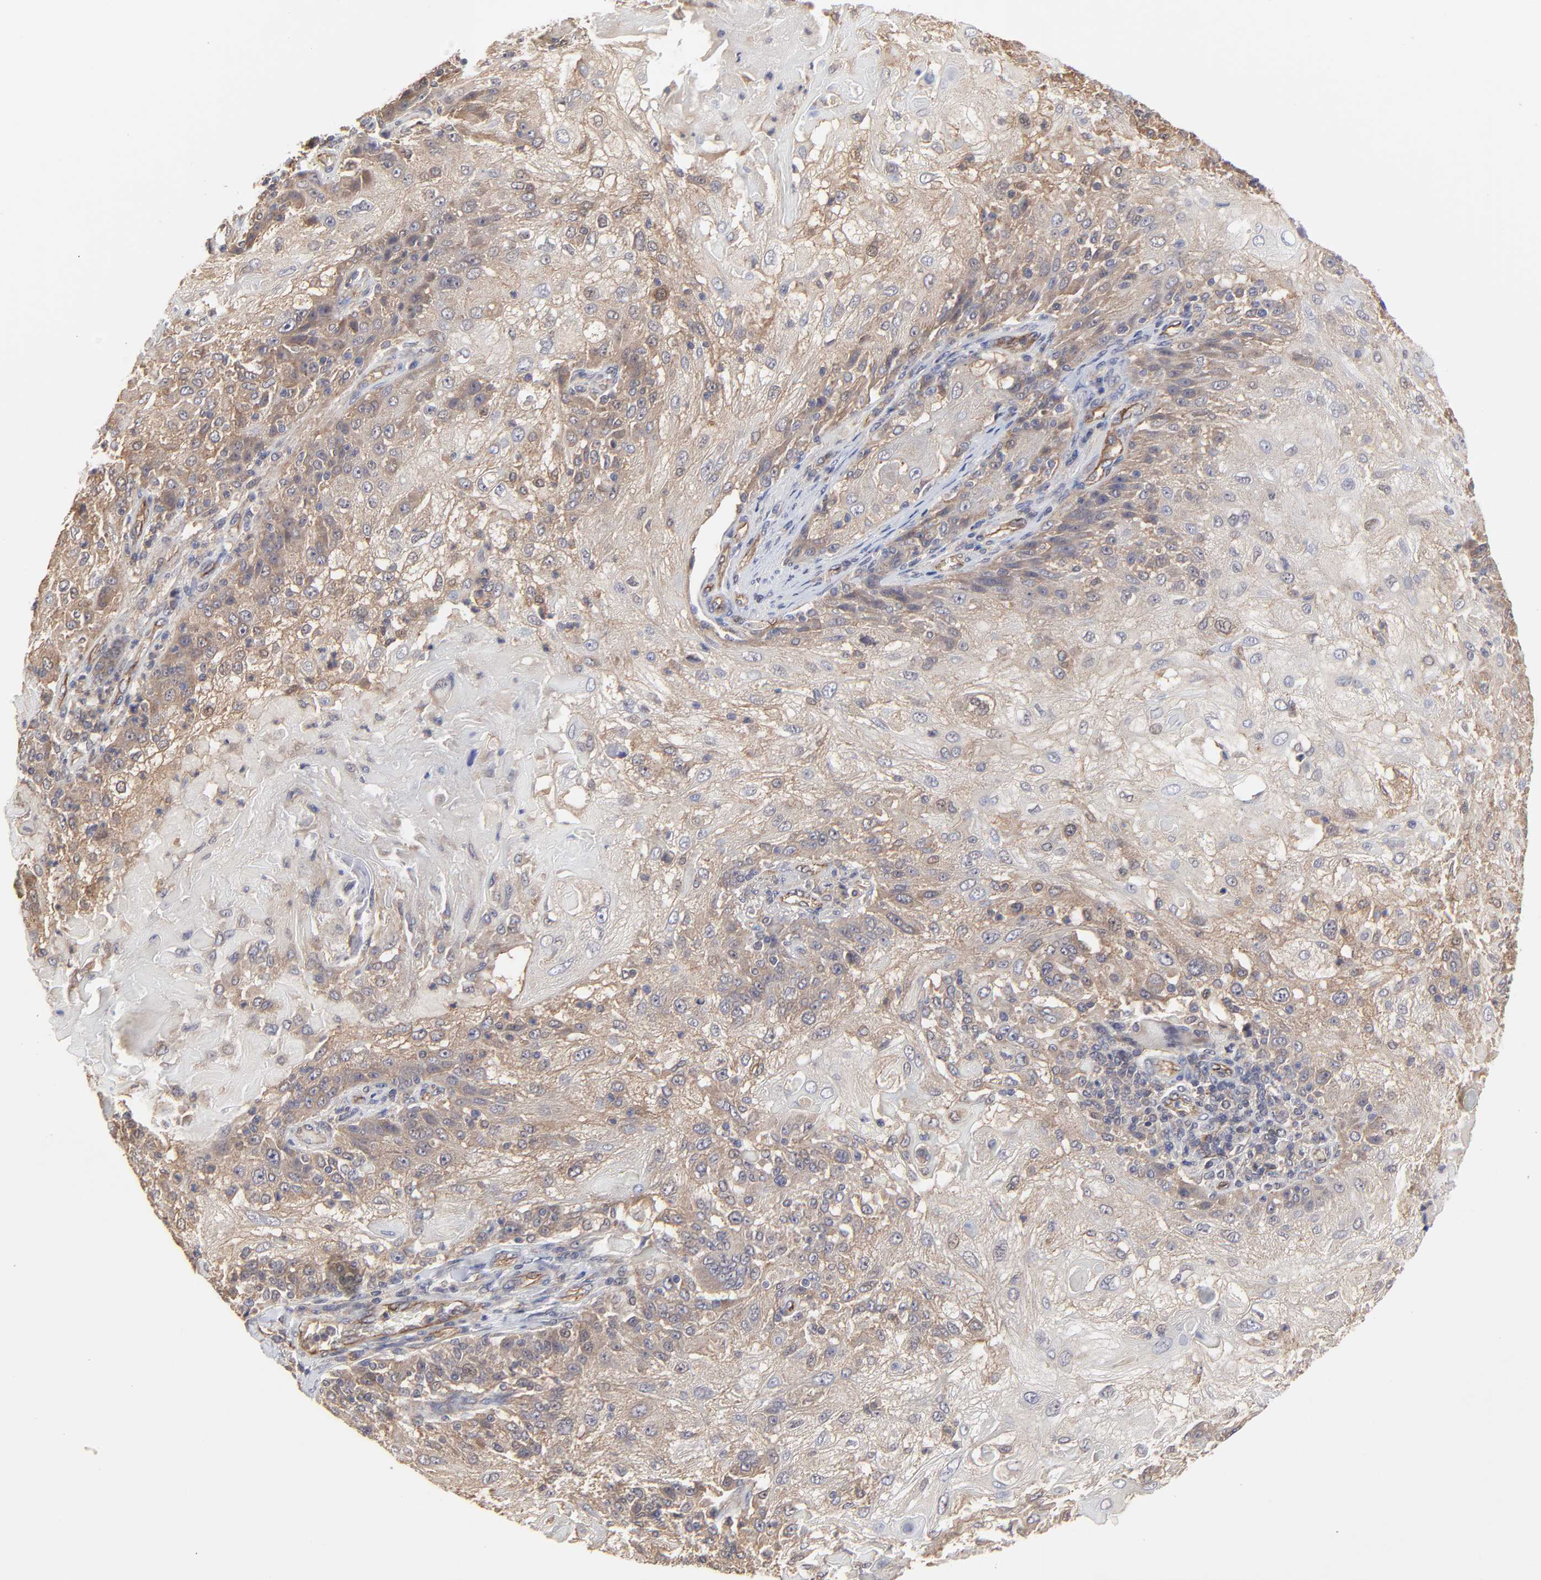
{"staining": {"intensity": "moderate", "quantity": ">75%", "location": "cytoplasmic/membranous"}, "tissue": "skin cancer", "cell_type": "Tumor cells", "image_type": "cancer", "snomed": [{"axis": "morphology", "description": "Normal tissue, NOS"}, {"axis": "morphology", "description": "Squamous cell carcinoma, NOS"}, {"axis": "topography", "description": "Skin"}], "caption": "DAB (3,3'-diaminobenzidine) immunohistochemical staining of human skin squamous cell carcinoma reveals moderate cytoplasmic/membranous protein positivity in about >75% of tumor cells.", "gene": "ARMT1", "patient": {"sex": "female", "age": 83}}